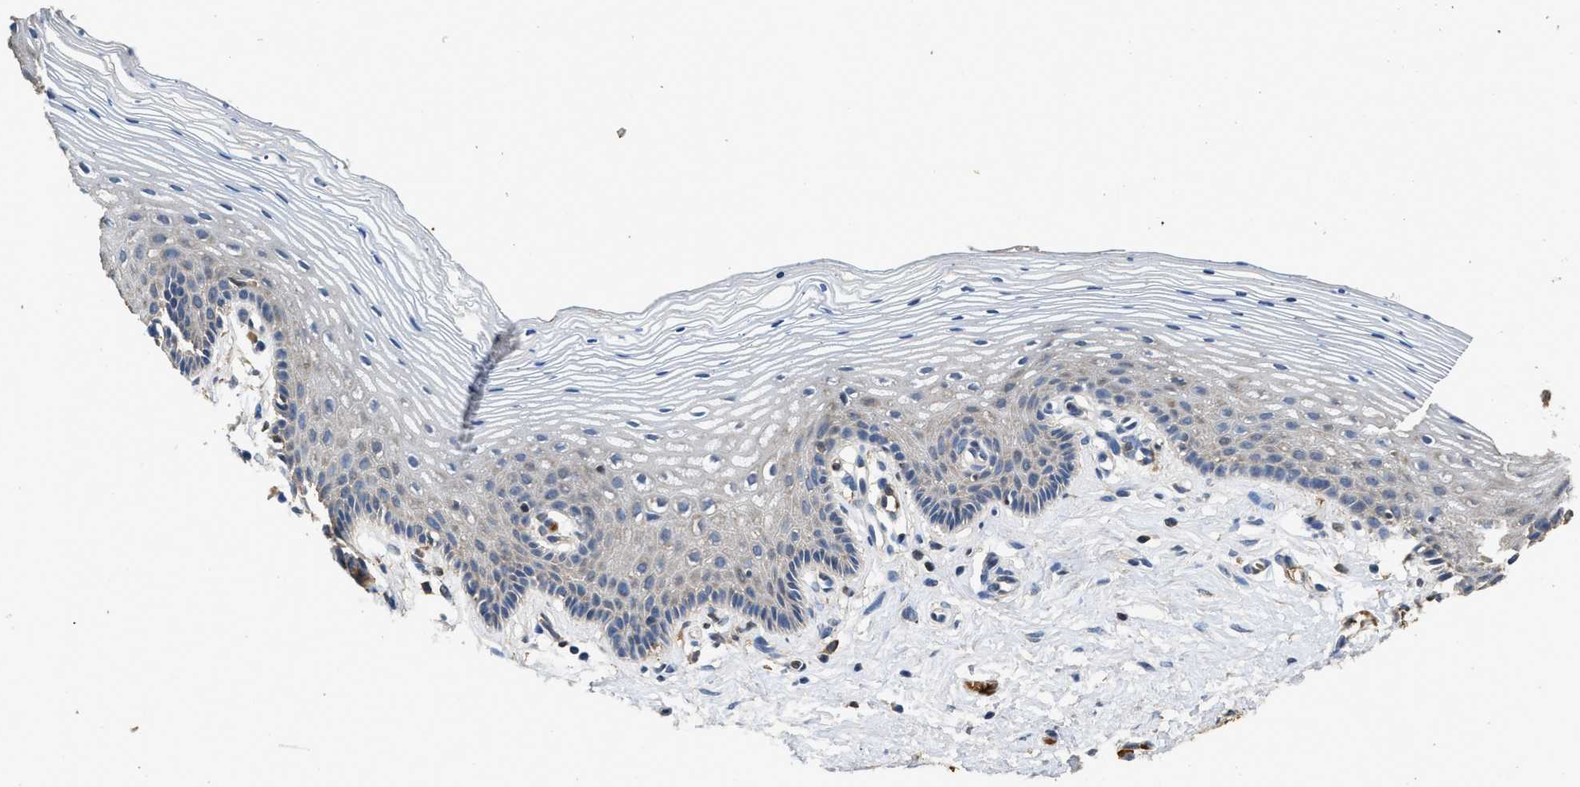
{"staining": {"intensity": "moderate", "quantity": "<25%", "location": "cytoplasmic/membranous"}, "tissue": "vagina", "cell_type": "Squamous epithelial cells", "image_type": "normal", "snomed": [{"axis": "morphology", "description": "Normal tissue, NOS"}, {"axis": "topography", "description": "Vagina"}], "caption": "DAB (3,3'-diaminobenzidine) immunohistochemical staining of normal human vagina exhibits moderate cytoplasmic/membranous protein expression in about <25% of squamous epithelial cells.", "gene": "C3", "patient": {"sex": "female", "age": 32}}